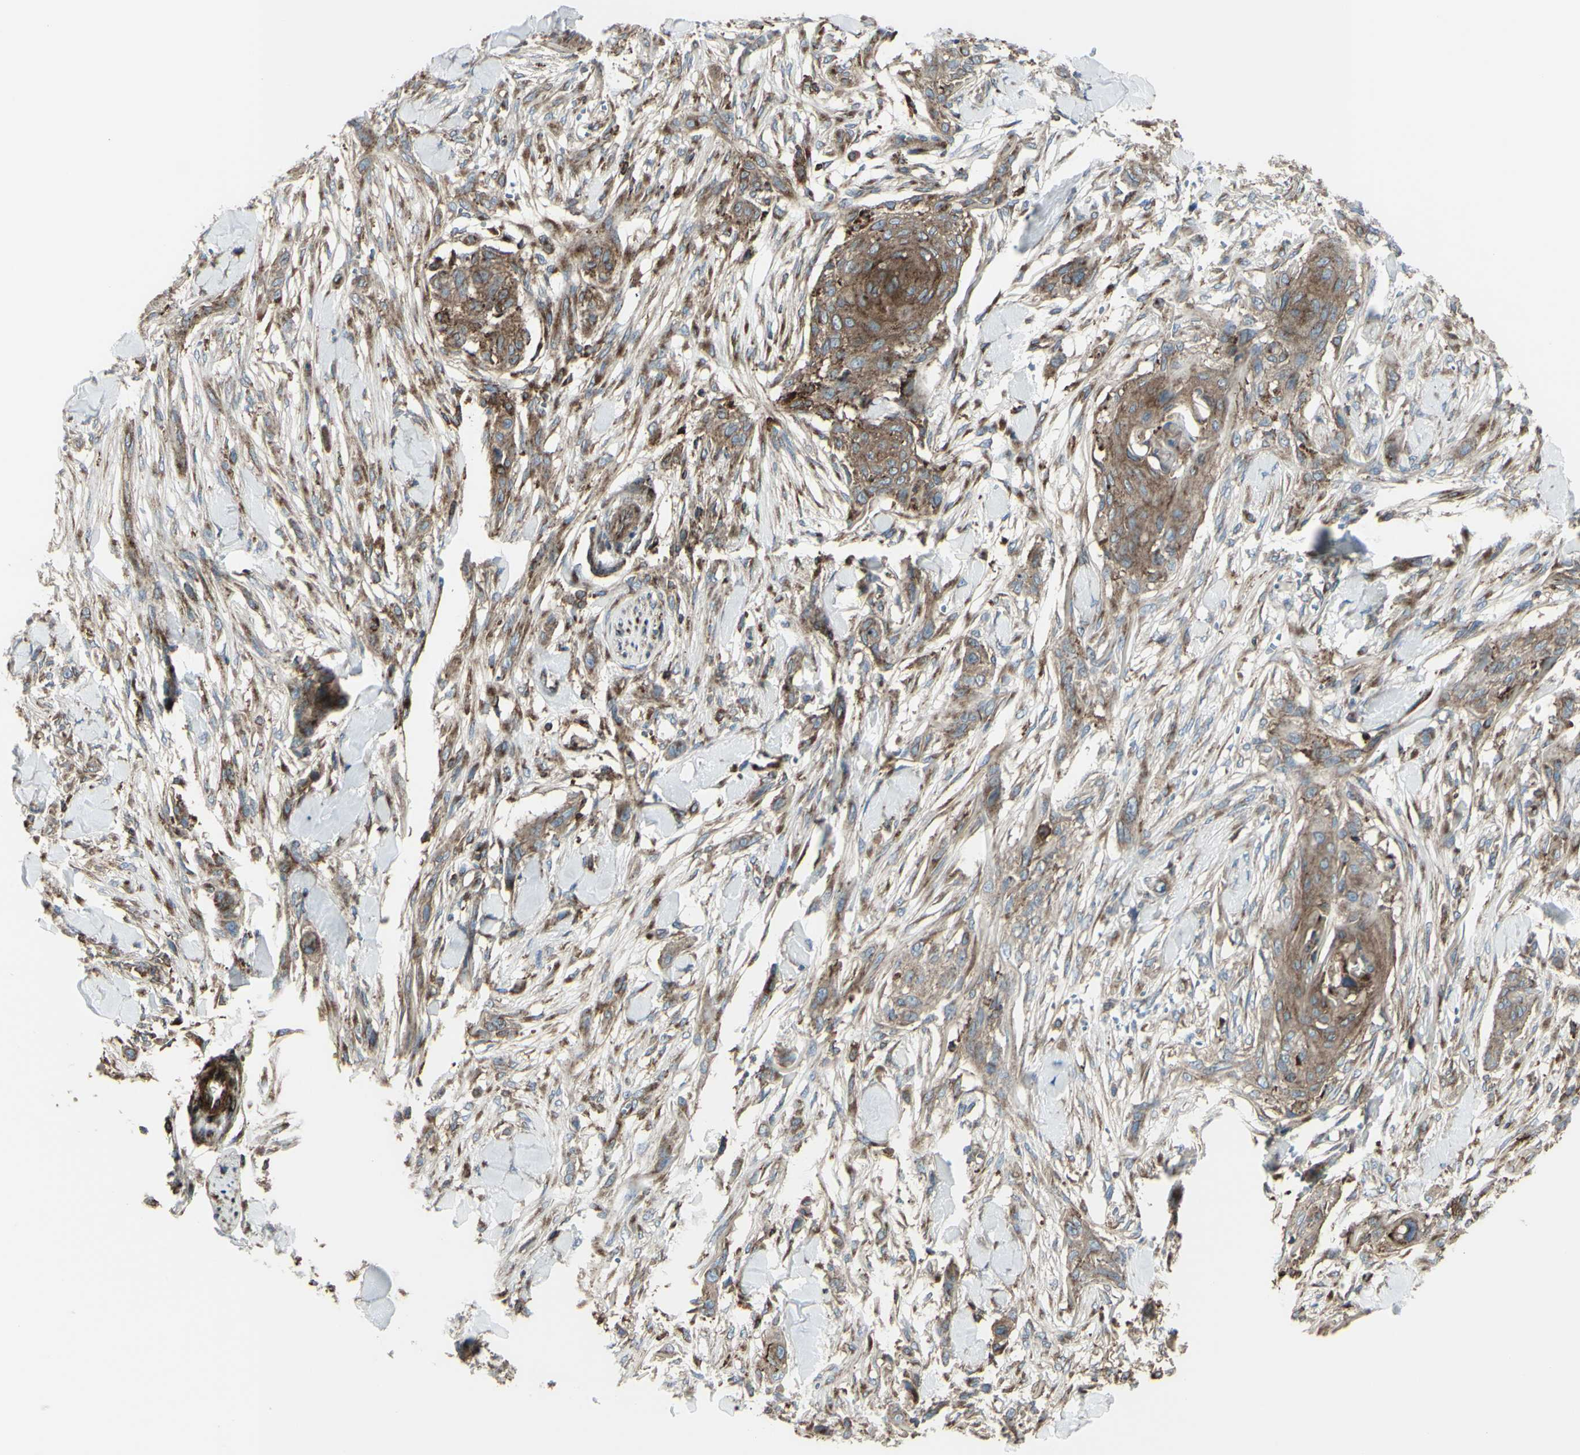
{"staining": {"intensity": "moderate", "quantity": ">75%", "location": "cytoplasmic/membranous"}, "tissue": "skin cancer", "cell_type": "Tumor cells", "image_type": "cancer", "snomed": [{"axis": "morphology", "description": "Squamous cell carcinoma, NOS"}, {"axis": "topography", "description": "Skin"}], "caption": "Tumor cells show medium levels of moderate cytoplasmic/membranous expression in about >75% of cells in squamous cell carcinoma (skin). (Brightfield microscopy of DAB IHC at high magnification).", "gene": "NAPA", "patient": {"sex": "female", "age": 59}}